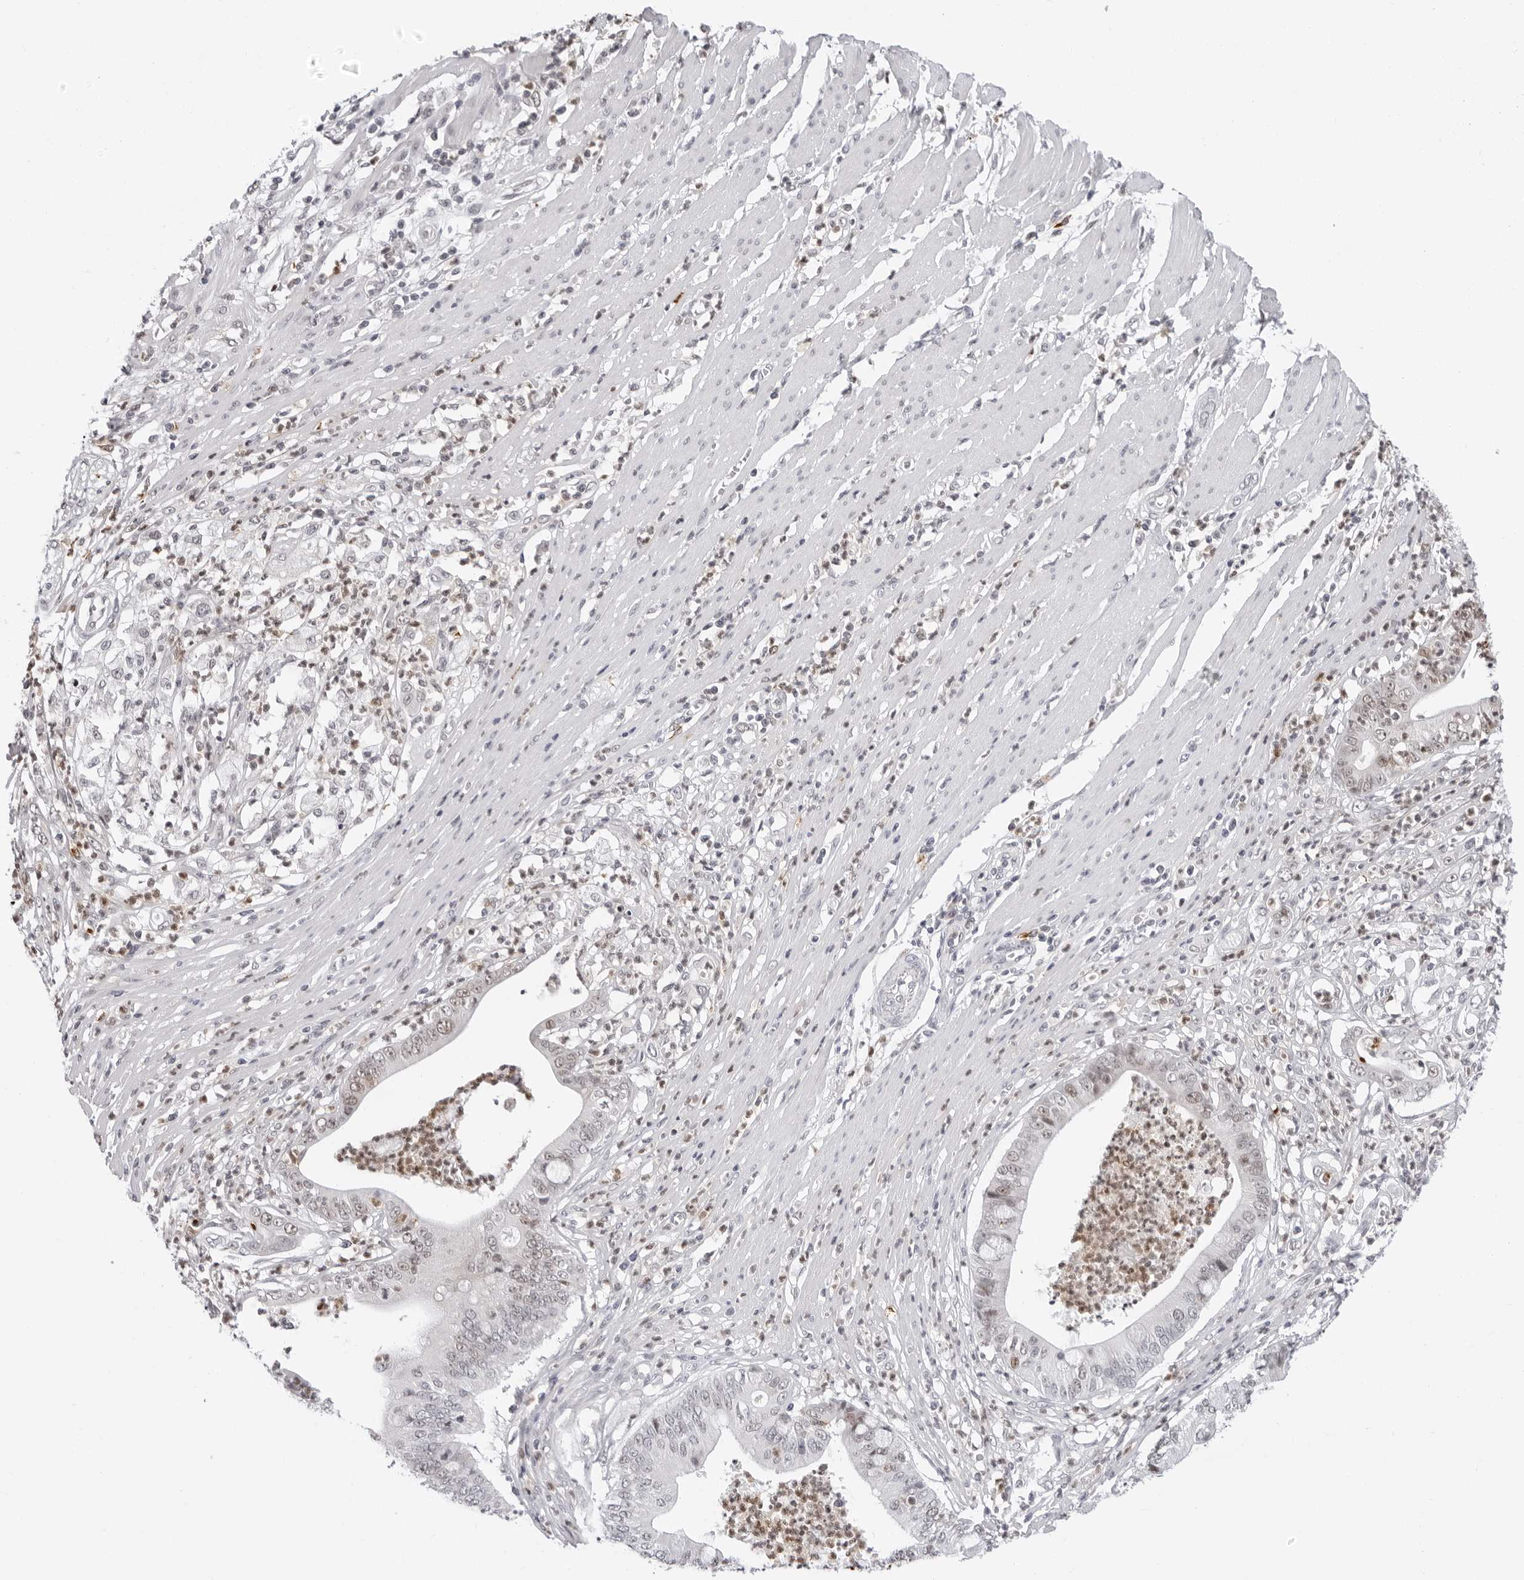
{"staining": {"intensity": "weak", "quantity": "<25%", "location": "nuclear"}, "tissue": "pancreatic cancer", "cell_type": "Tumor cells", "image_type": "cancer", "snomed": [{"axis": "morphology", "description": "Adenocarcinoma, NOS"}, {"axis": "topography", "description": "Pancreas"}], "caption": "DAB (3,3'-diaminobenzidine) immunohistochemical staining of human adenocarcinoma (pancreatic) exhibits no significant expression in tumor cells.", "gene": "MSH6", "patient": {"sex": "male", "age": 69}}